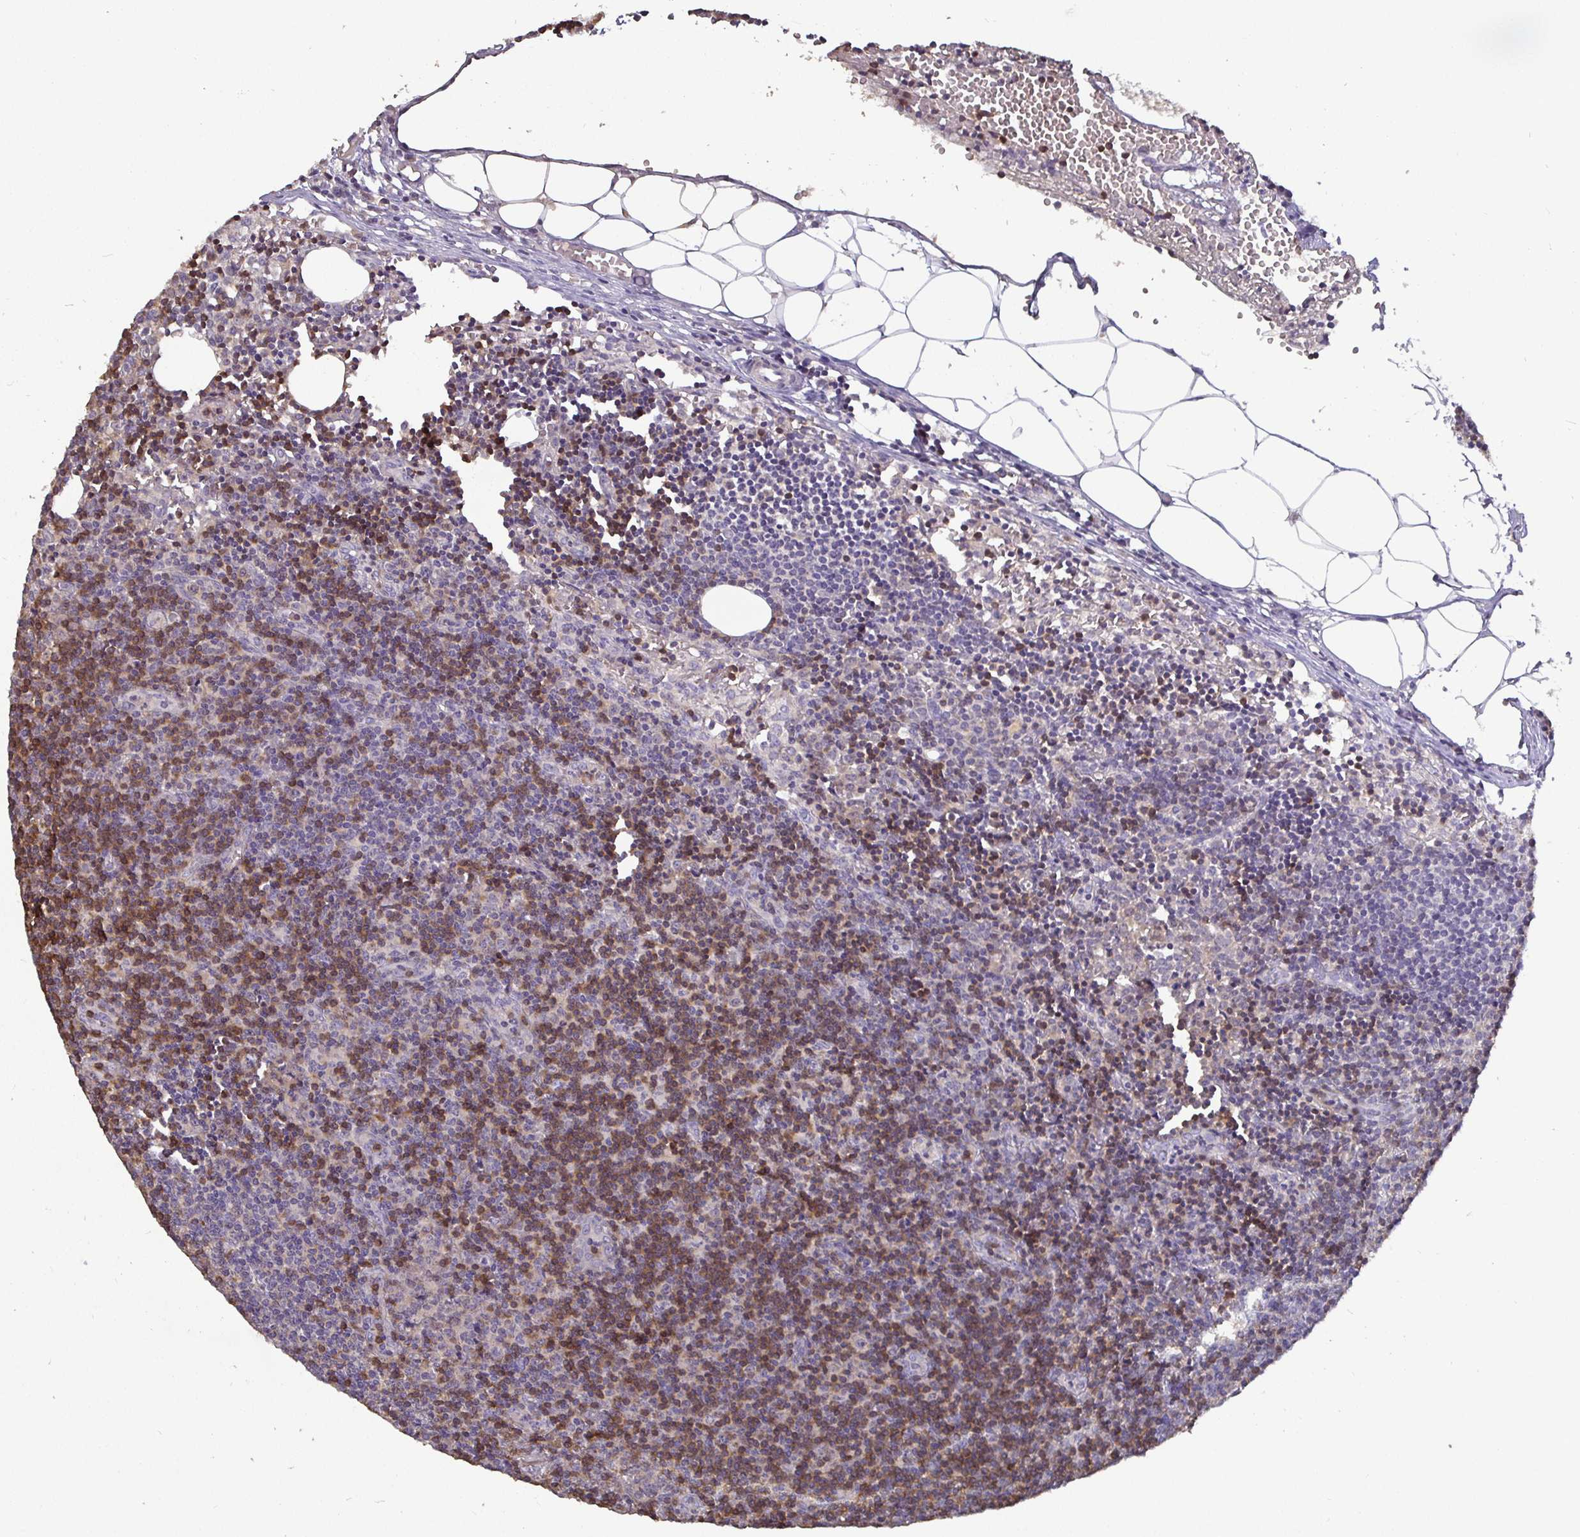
{"staining": {"intensity": "negative", "quantity": "none", "location": "none"}, "tissue": "lymph node", "cell_type": "Germinal center cells", "image_type": "normal", "snomed": [{"axis": "morphology", "description": "Normal tissue, NOS"}, {"axis": "topography", "description": "Lymph node"}], "caption": "IHC histopathology image of benign lymph node stained for a protein (brown), which shows no expression in germinal center cells. Nuclei are stained in blue.", "gene": "SHISA4", "patient": {"sex": "female", "age": 41}}